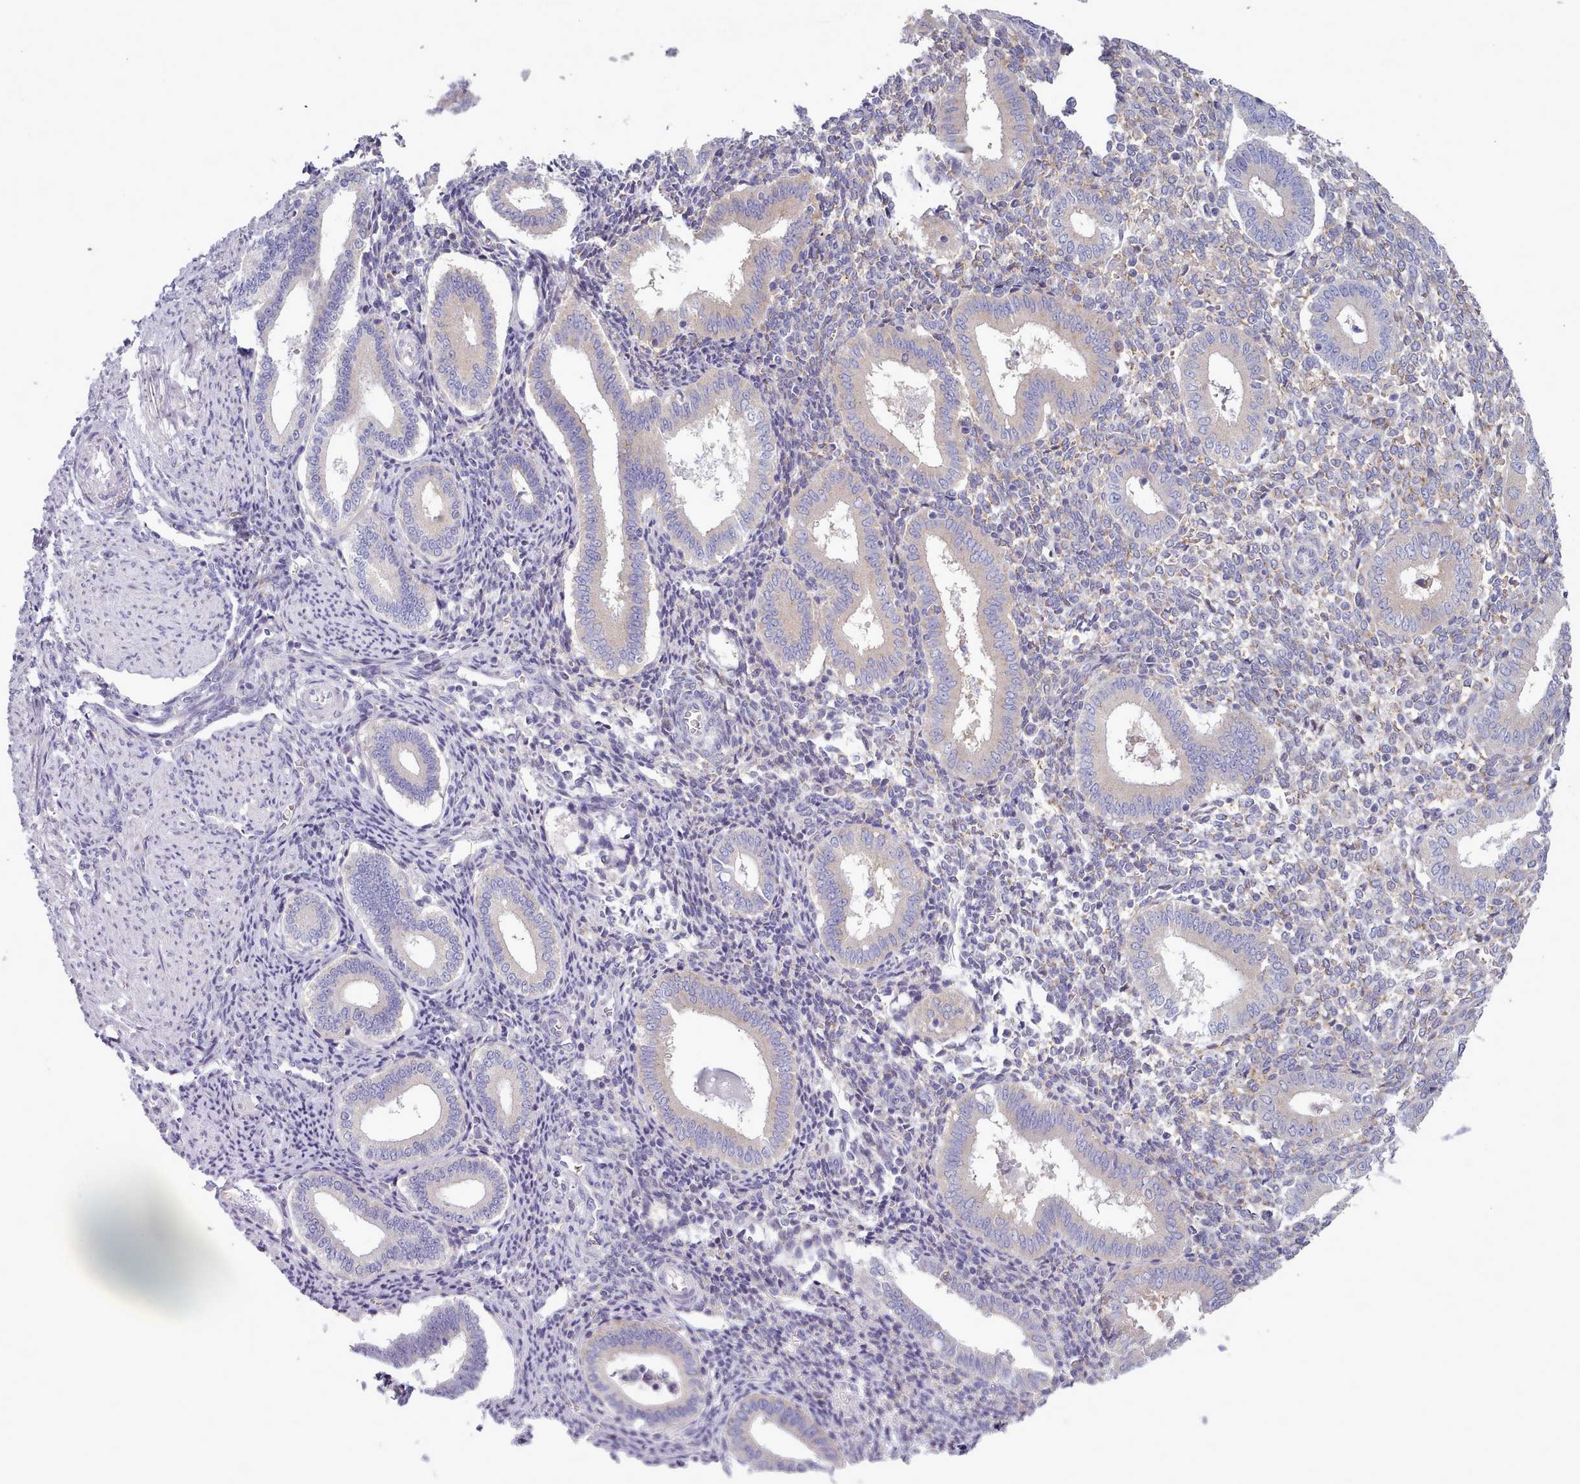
{"staining": {"intensity": "negative", "quantity": "none", "location": "none"}, "tissue": "endometrium", "cell_type": "Cells in endometrial stroma", "image_type": "normal", "snomed": [{"axis": "morphology", "description": "Normal tissue, NOS"}, {"axis": "topography", "description": "Endometrium"}], "caption": "High magnification brightfield microscopy of benign endometrium stained with DAB (brown) and counterstained with hematoxylin (blue): cells in endometrial stroma show no significant expression.", "gene": "MYRFL", "patient": {"sex": "female", "age": 44}}